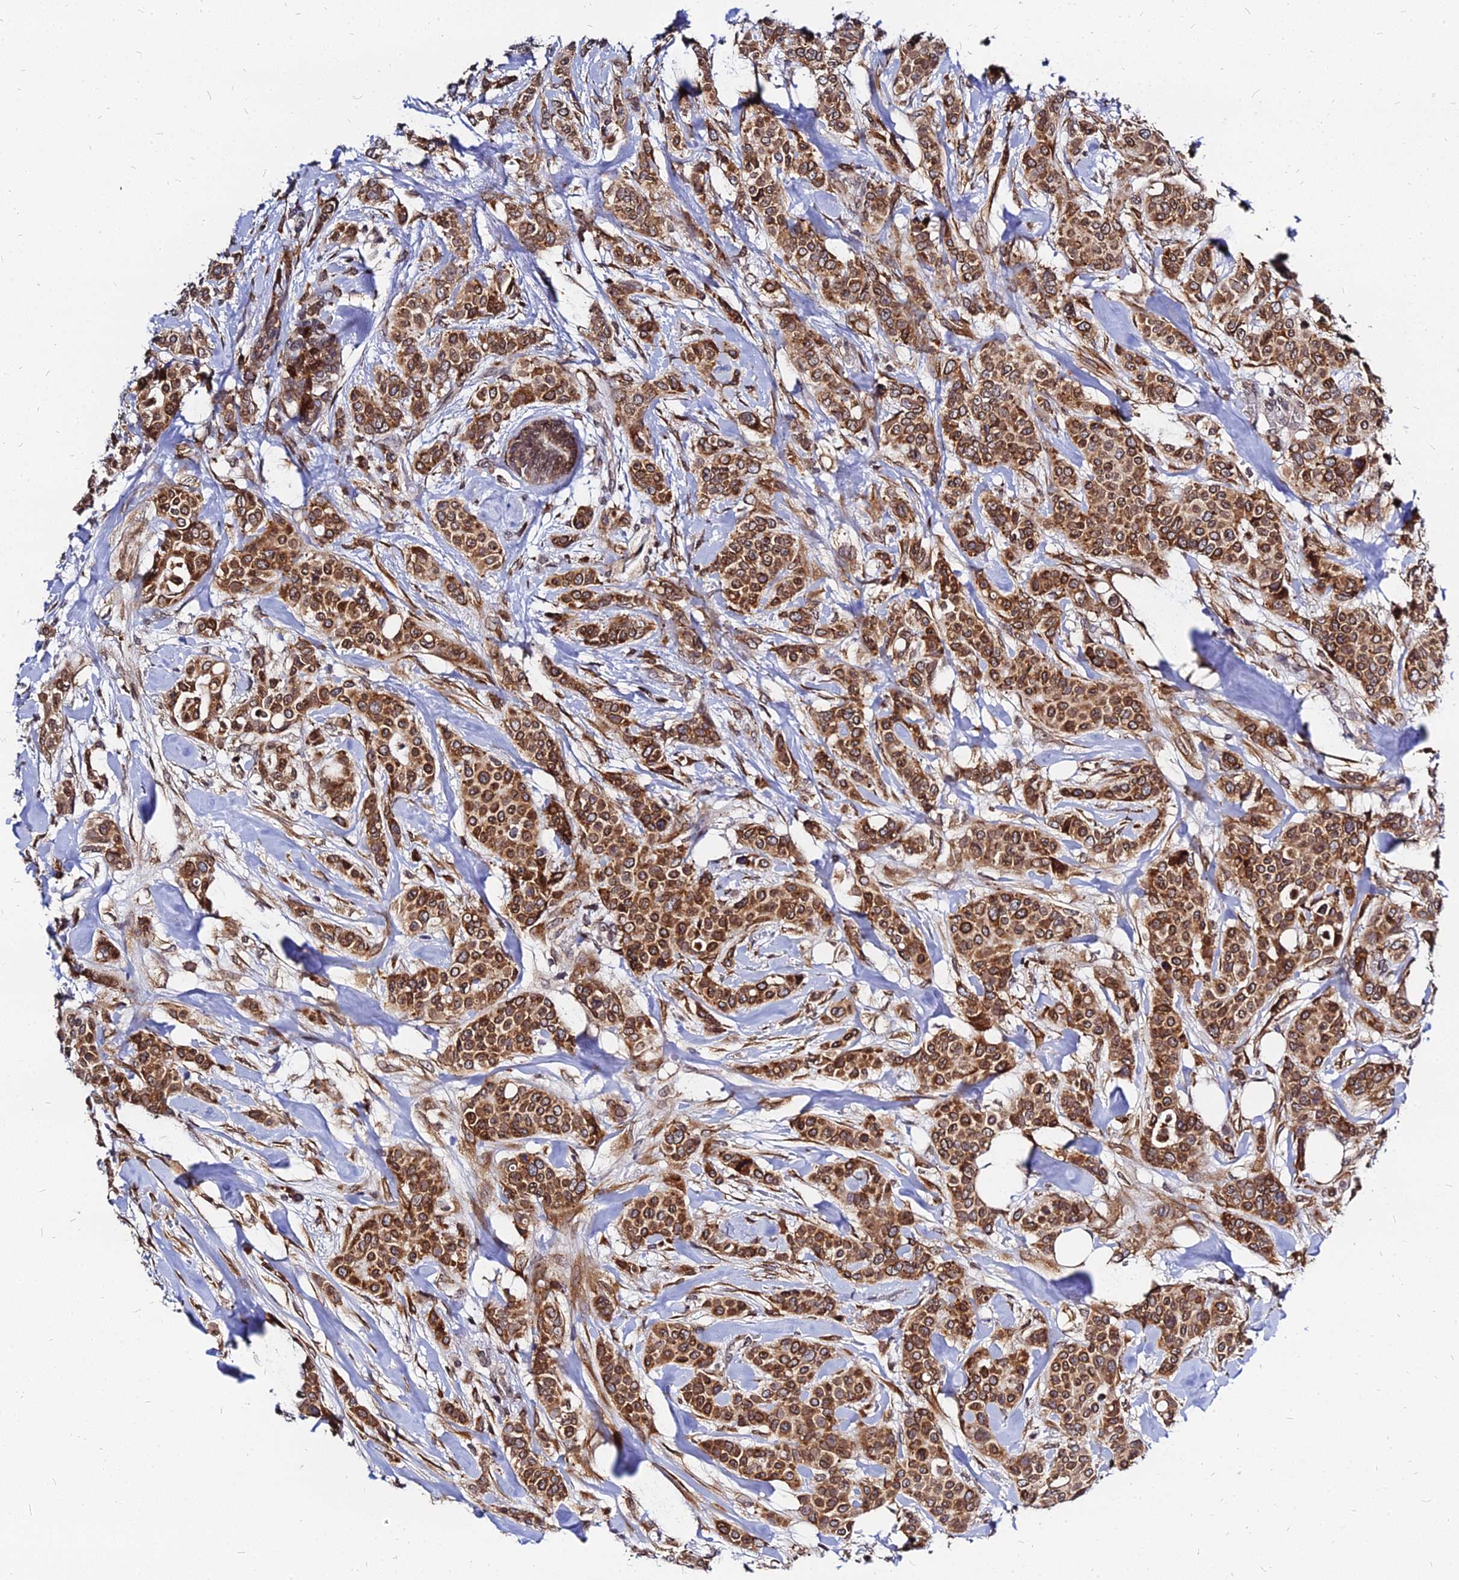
{"staining": {"intensity": "strong", "quantity": ">75%", "location": "cytoplasmic/membranous,nuclear"}, "tissue": "breast cancer", "cell_type": "Tumor cells", "image_type": "cancer", "snomed": [{"axis": "morphology", "description": "Lobular carcinoma"}, {"axis": "topography", "description": "Breast"}], "caption": "DAB immunohistochemical staining of human breast cancer demonstrates strong cytoplasmic/membranous and nuclear protein positivity in approximately >75% of tumor cells.", "gene": "RNF121", "patient": {"sex": "female", "age": 51}}